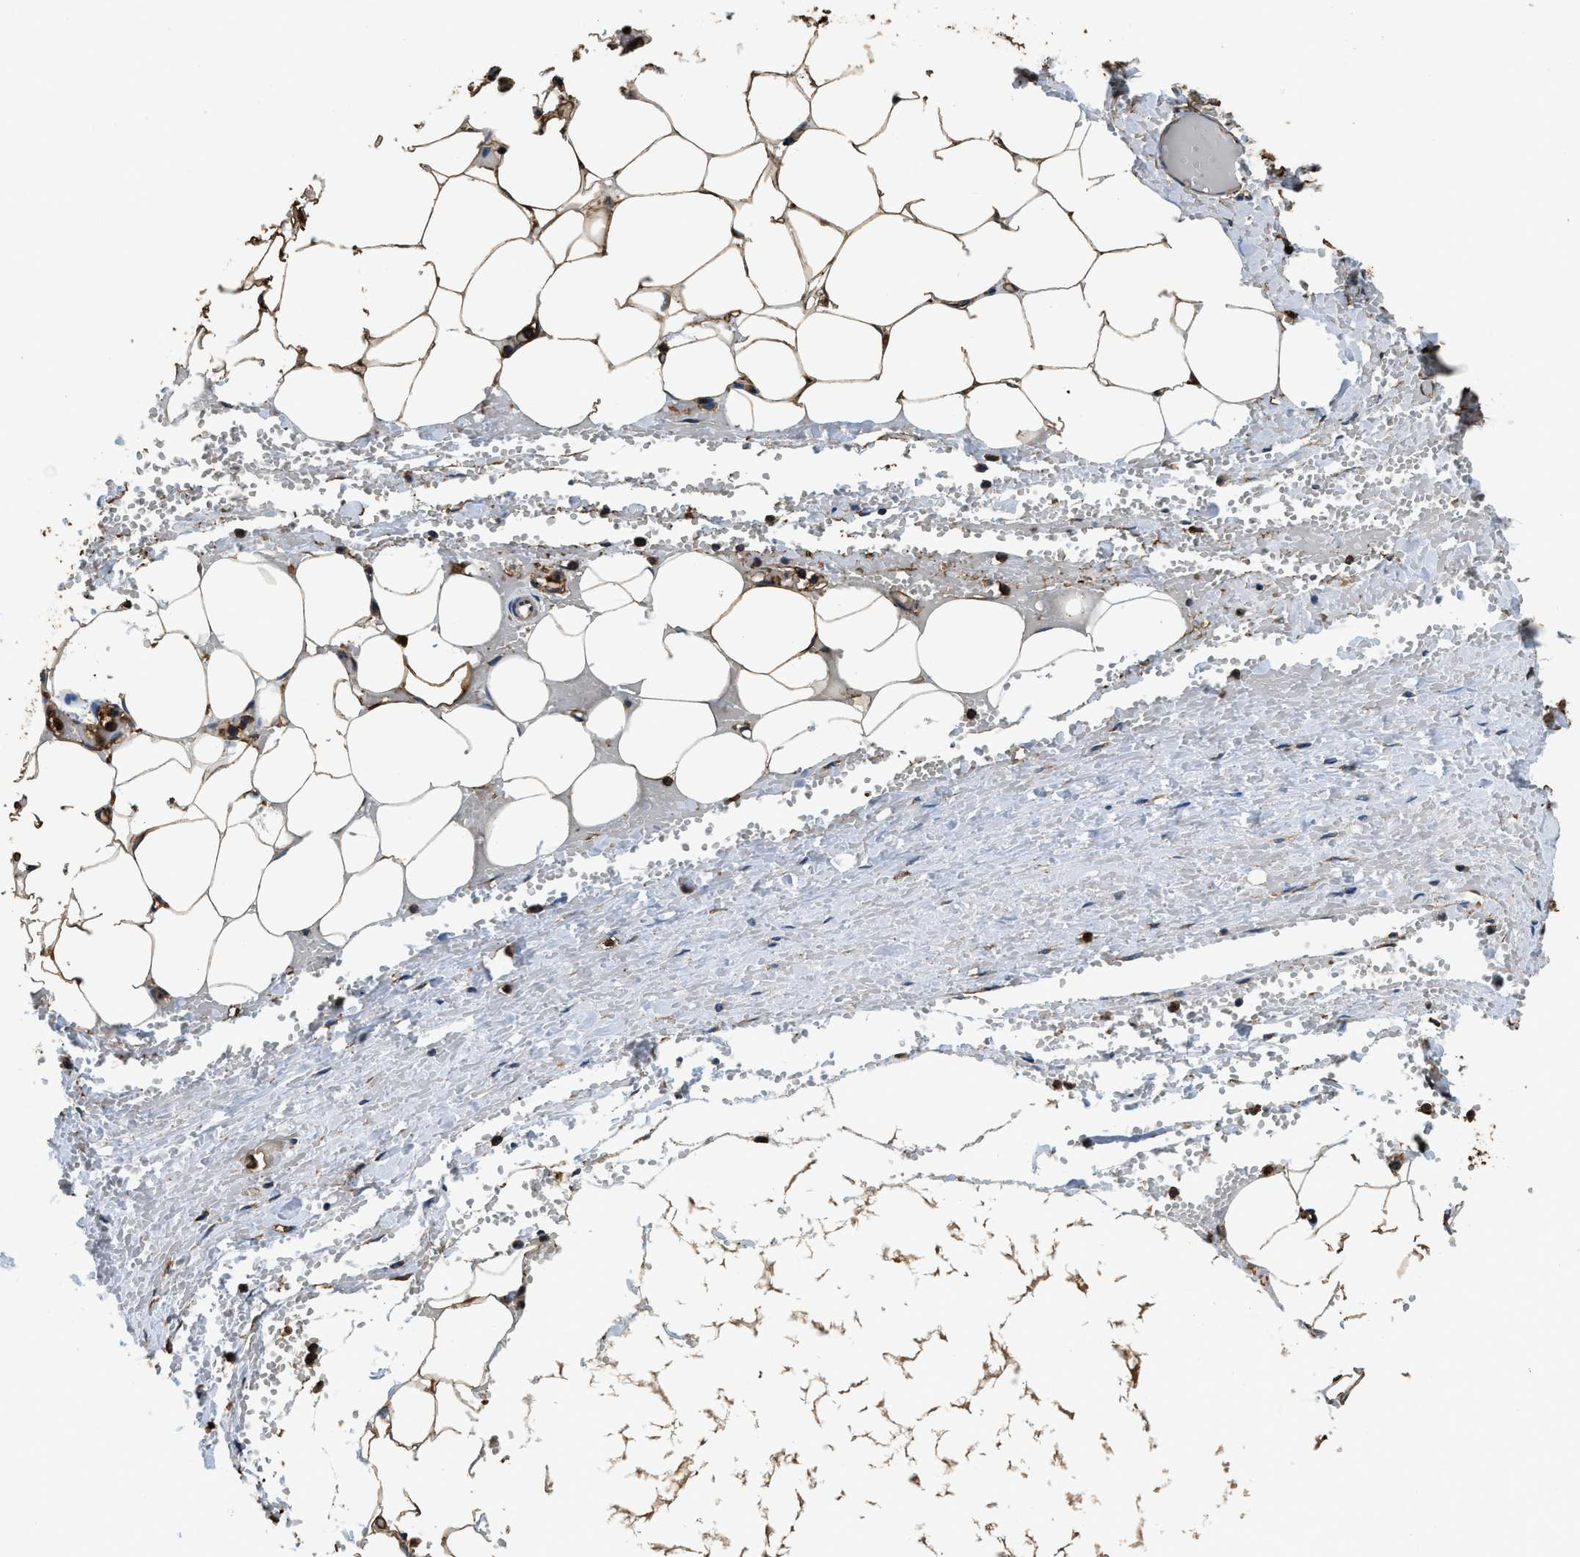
{"staining": {"intensity": "moderate", "quantity": "25%-75%", "location": "cytoplasmic/membranous"}, "tissue": "adipose tissue", "cell_type": "Adipocytes", "image_type": "normal", "snomed": [{"axis": "morphology", "description": "Normal tissue, NOS"}, {"axis": "topography", "description": "Soft tissue"}, {"axis": "topography", "description": "Vascular tissue"}], "caption": "This photomicrograph displays immunohistochemistry (IHC) staining of benign adipose tissue, with medium moderate cytoplasmic/membranous staining in about 25%-75% of adipocytes.", "gene": "ACCS", "patient": {"sex": "female", "age": 35}}